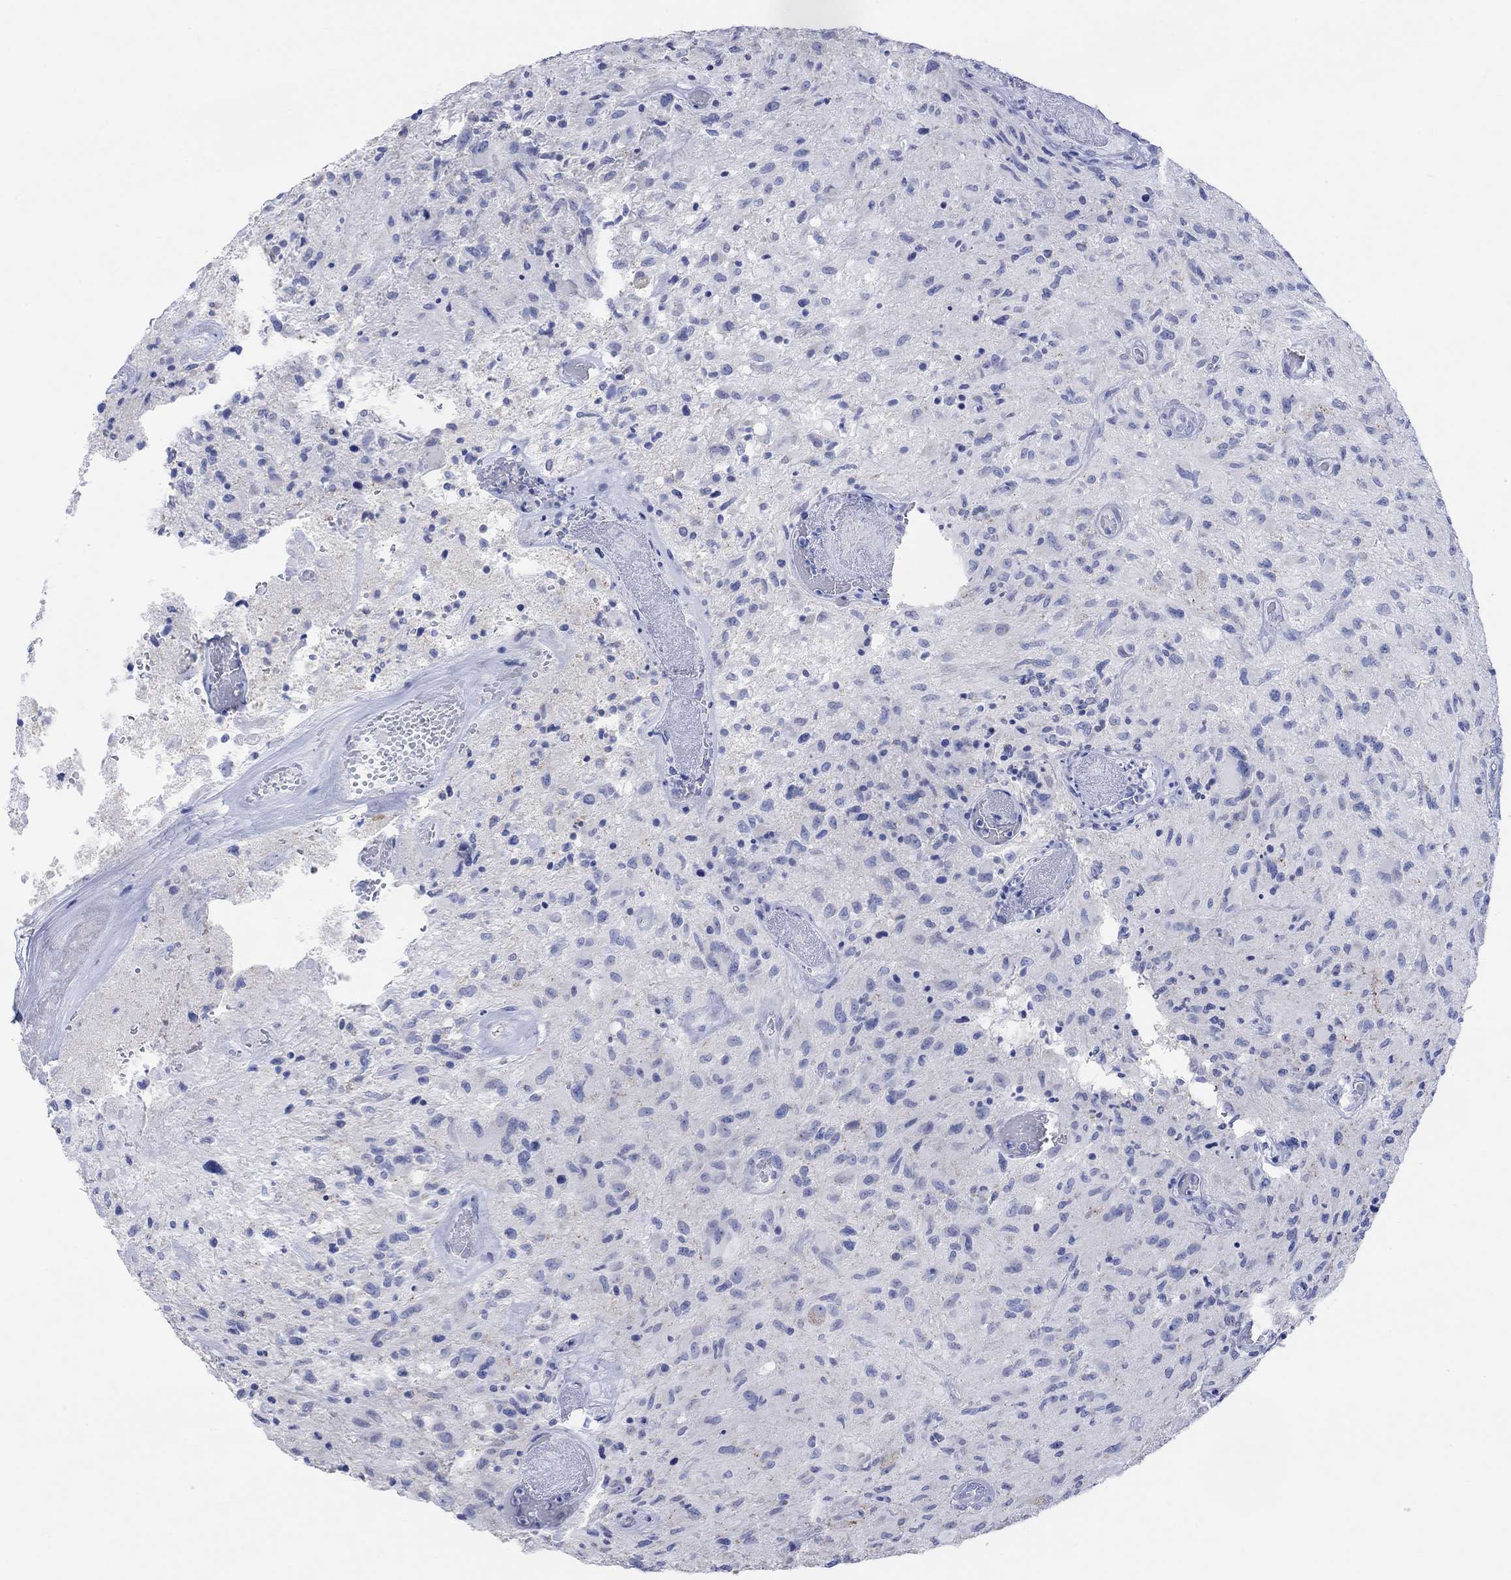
{"staining": {"intensity": "negative", "quantity": "none", "location": "none"}, "tissue": "glioma", "cell_type": "Tumor cells", "image_type": "cancer", "snomed": [{"axis": "morphology", "description": "Glioma, malignant, NOS"}, {"axis": "morphology", "description": "Glioma, malignant, High grade"}, {"axis": "topography", "description": "Brain"}], "caption": "A high-resolution micrograph shows IHC staining of glioma, which reveals no significant staining in tumor cells.", "gene": "SYT12", "patient": {"sex": "female", "age": 71}}